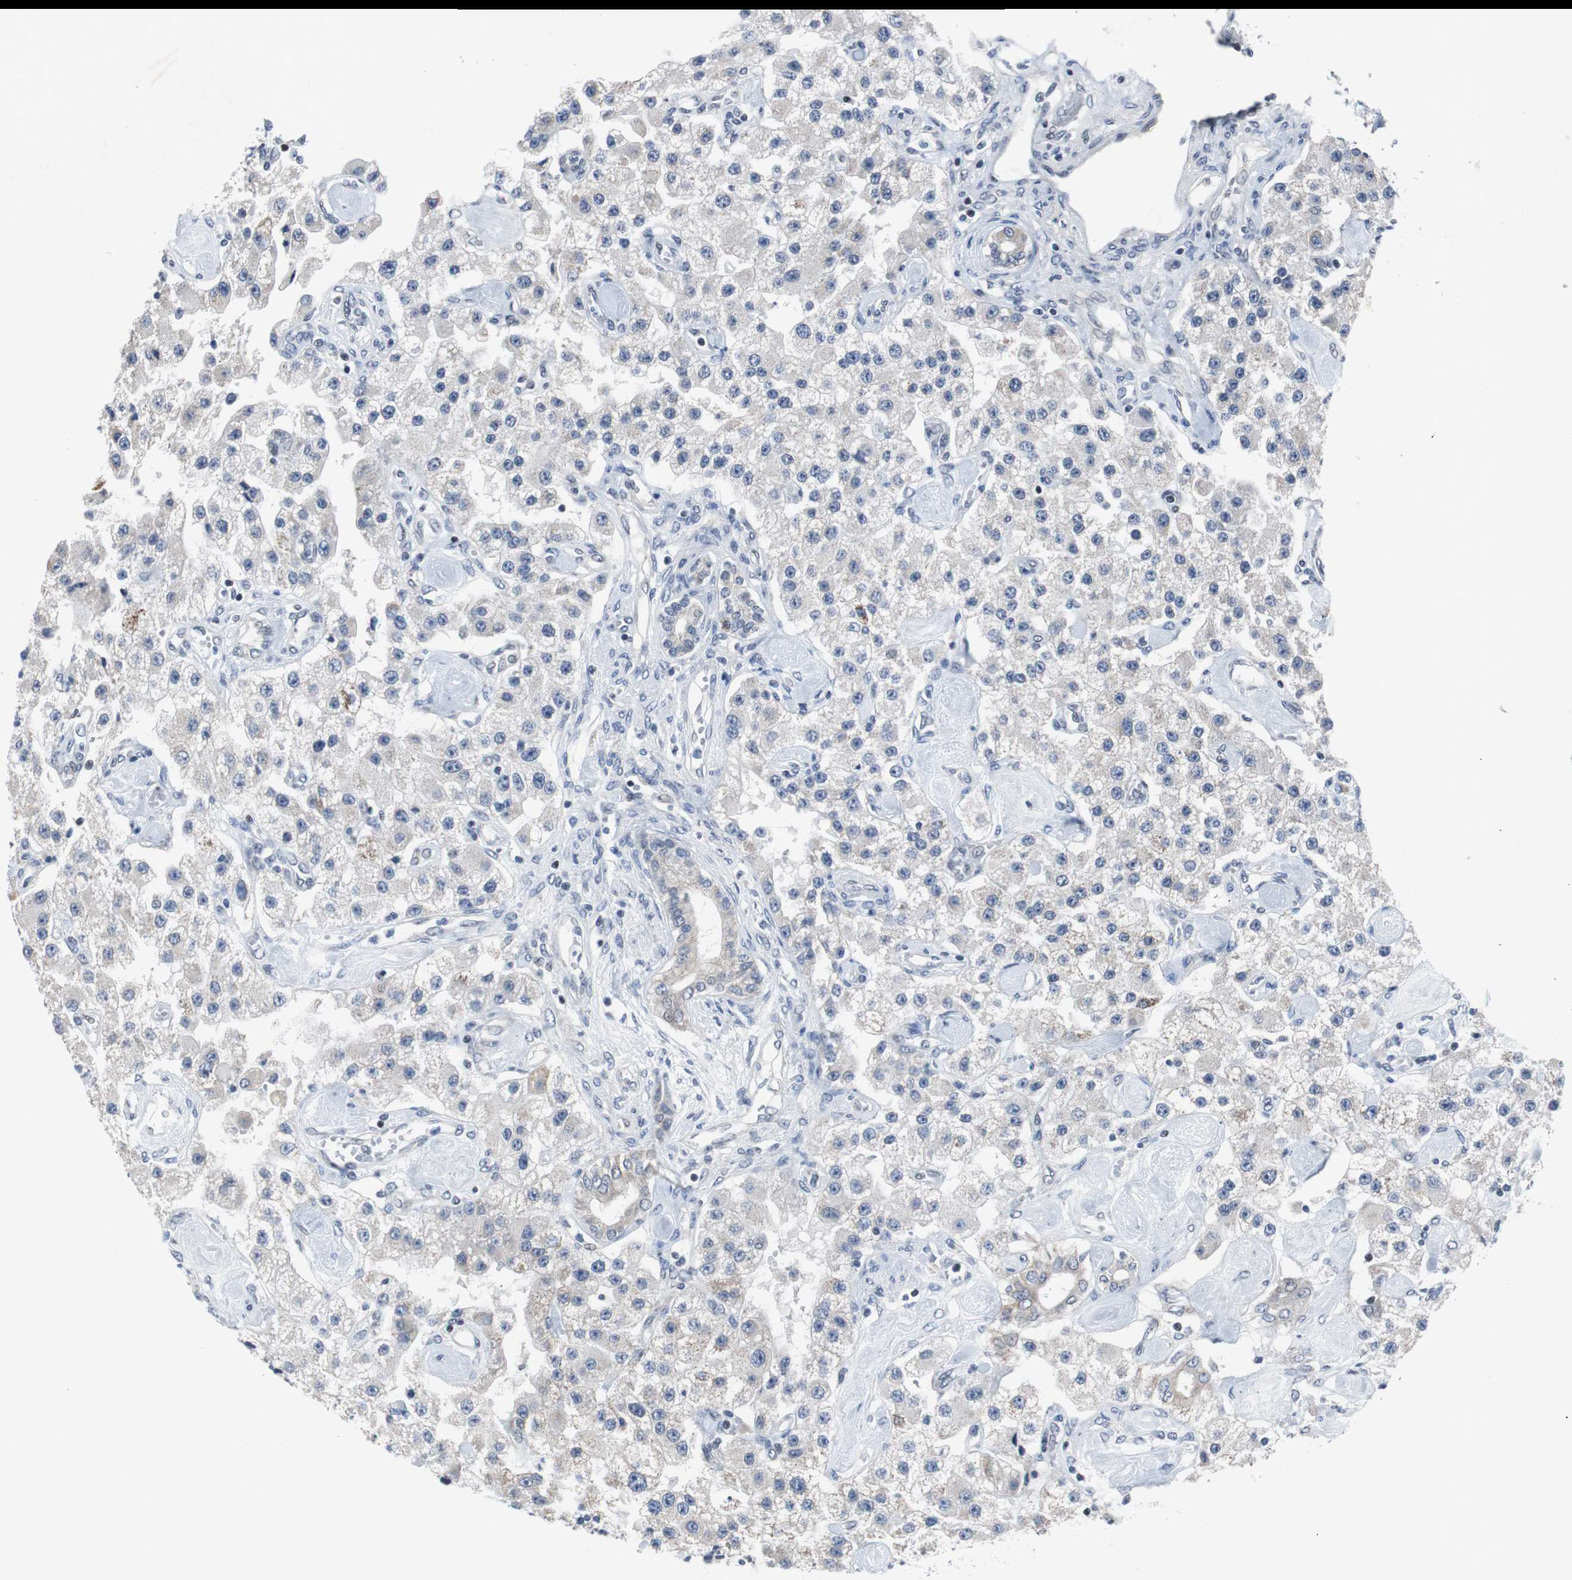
{"staining": {"intensity": "weak", "quantity": "<25%", "location": "cytoplasmic/membranous"}, "tissue": "carcinoid", "cell_type": "Tumor cells", "image_type": "cancer", "snomed": [{"axis": "morphology", "description": "Carcinoid, malignant, NOS"}, {"axis": "topography", "description": "Pancreas"}], "caption": "This photomicrograph is of carcinoid stained with immunohistochemistry to label a protein in brown with the nuclei are counter-stained blue. There is no expression in tumor cells. Nuclei are stained in blue.", "gene": "TP63", "patient": {"sex": "male", "age": 41}}